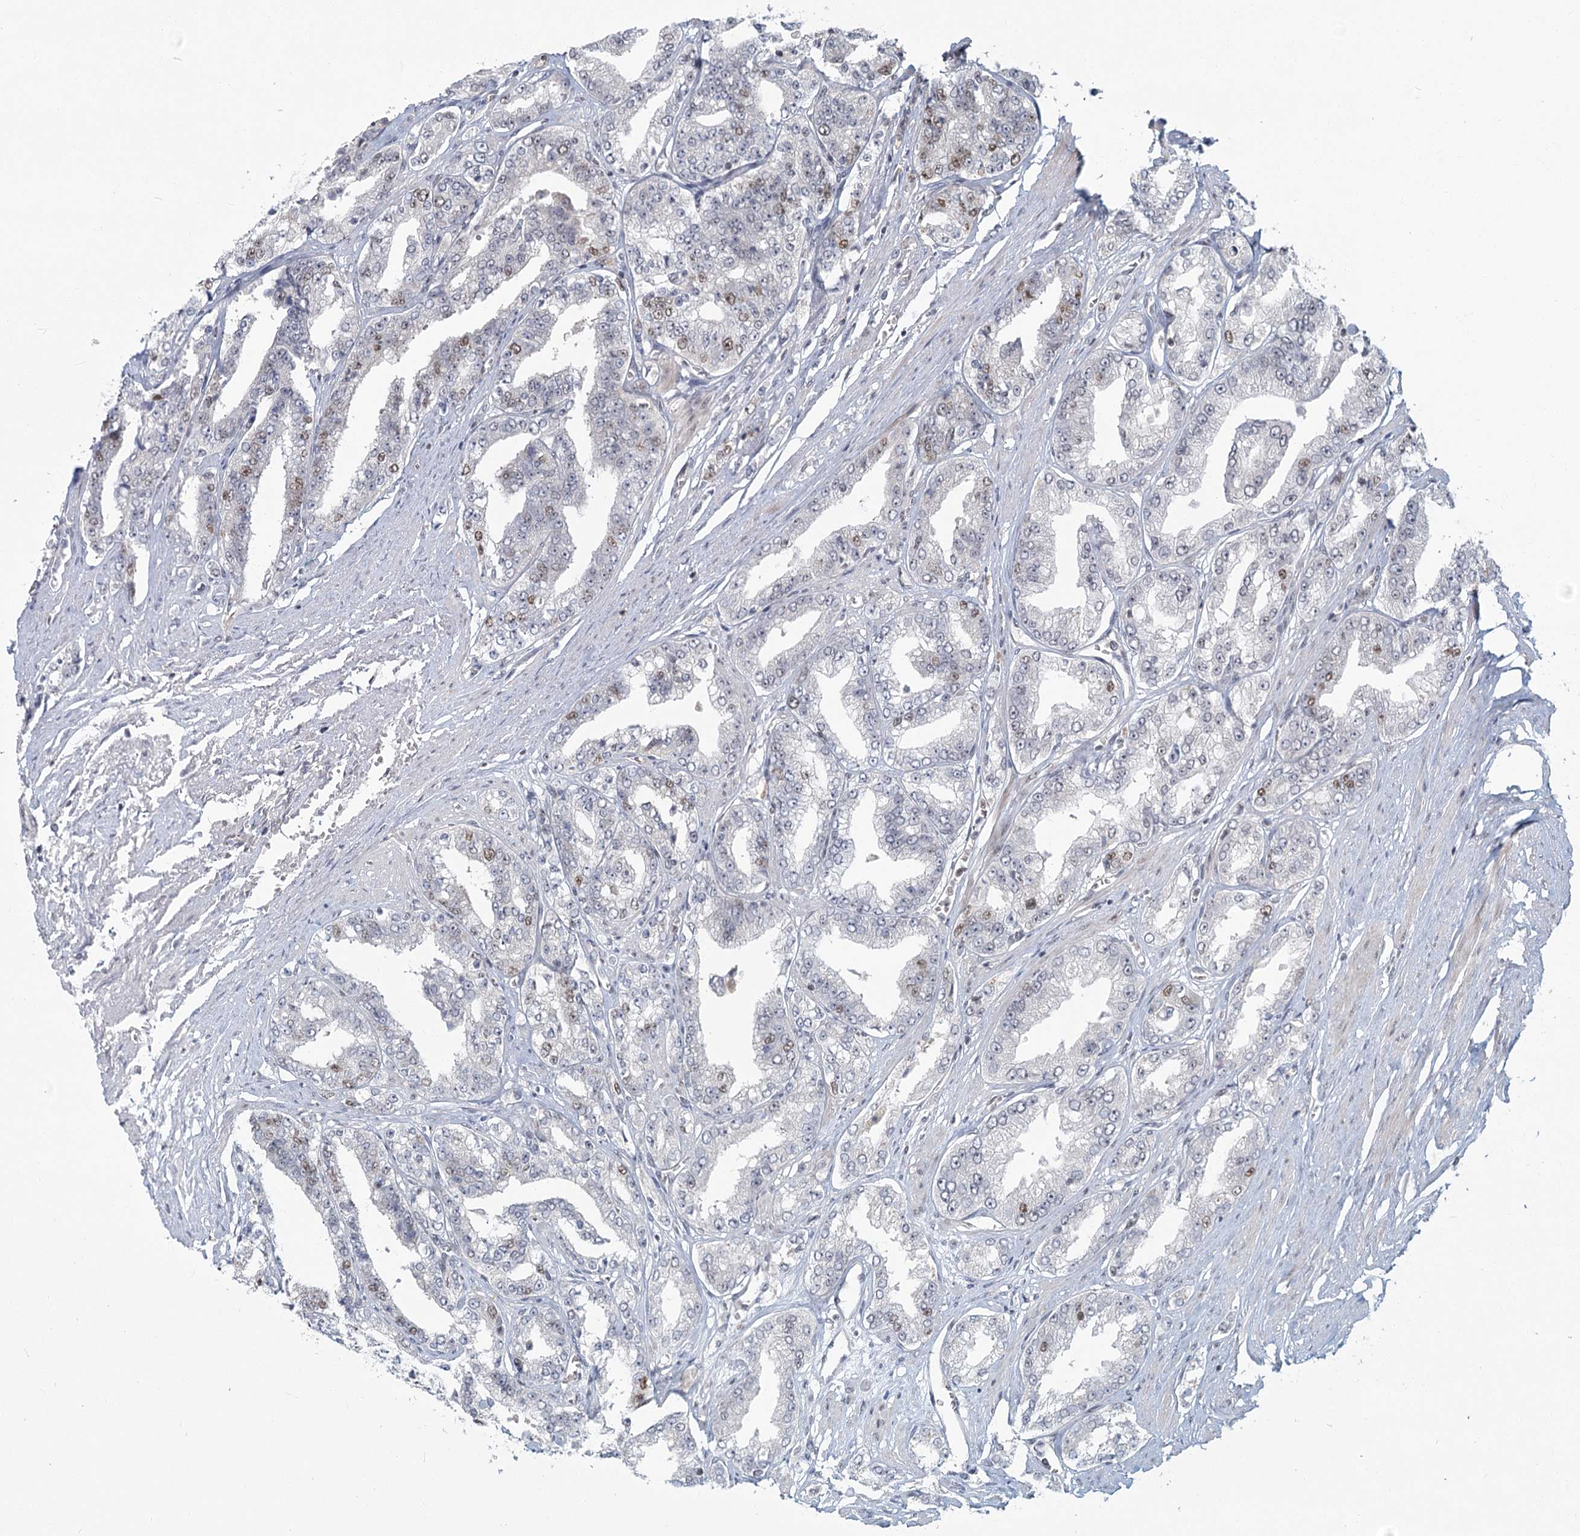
{"staining": {"intensity": "negative", "quantity": "none", "location": "none"}, "tissue": "prostate cancer", "cell_type": "Tumor cells", "image_type": "cancer", "snomed": [{"axis": "morphology", "description": "Adenocarcinoma, High grade"}, {"axis": "topography", "description": "Prostate"}], "caption": "Protein analysis of prostate high-grade adenocarcinoma shows no significant expression in tumor cells.", "gene": "R3HCC1L", "patient": {"sex": "male", "age": 71}}